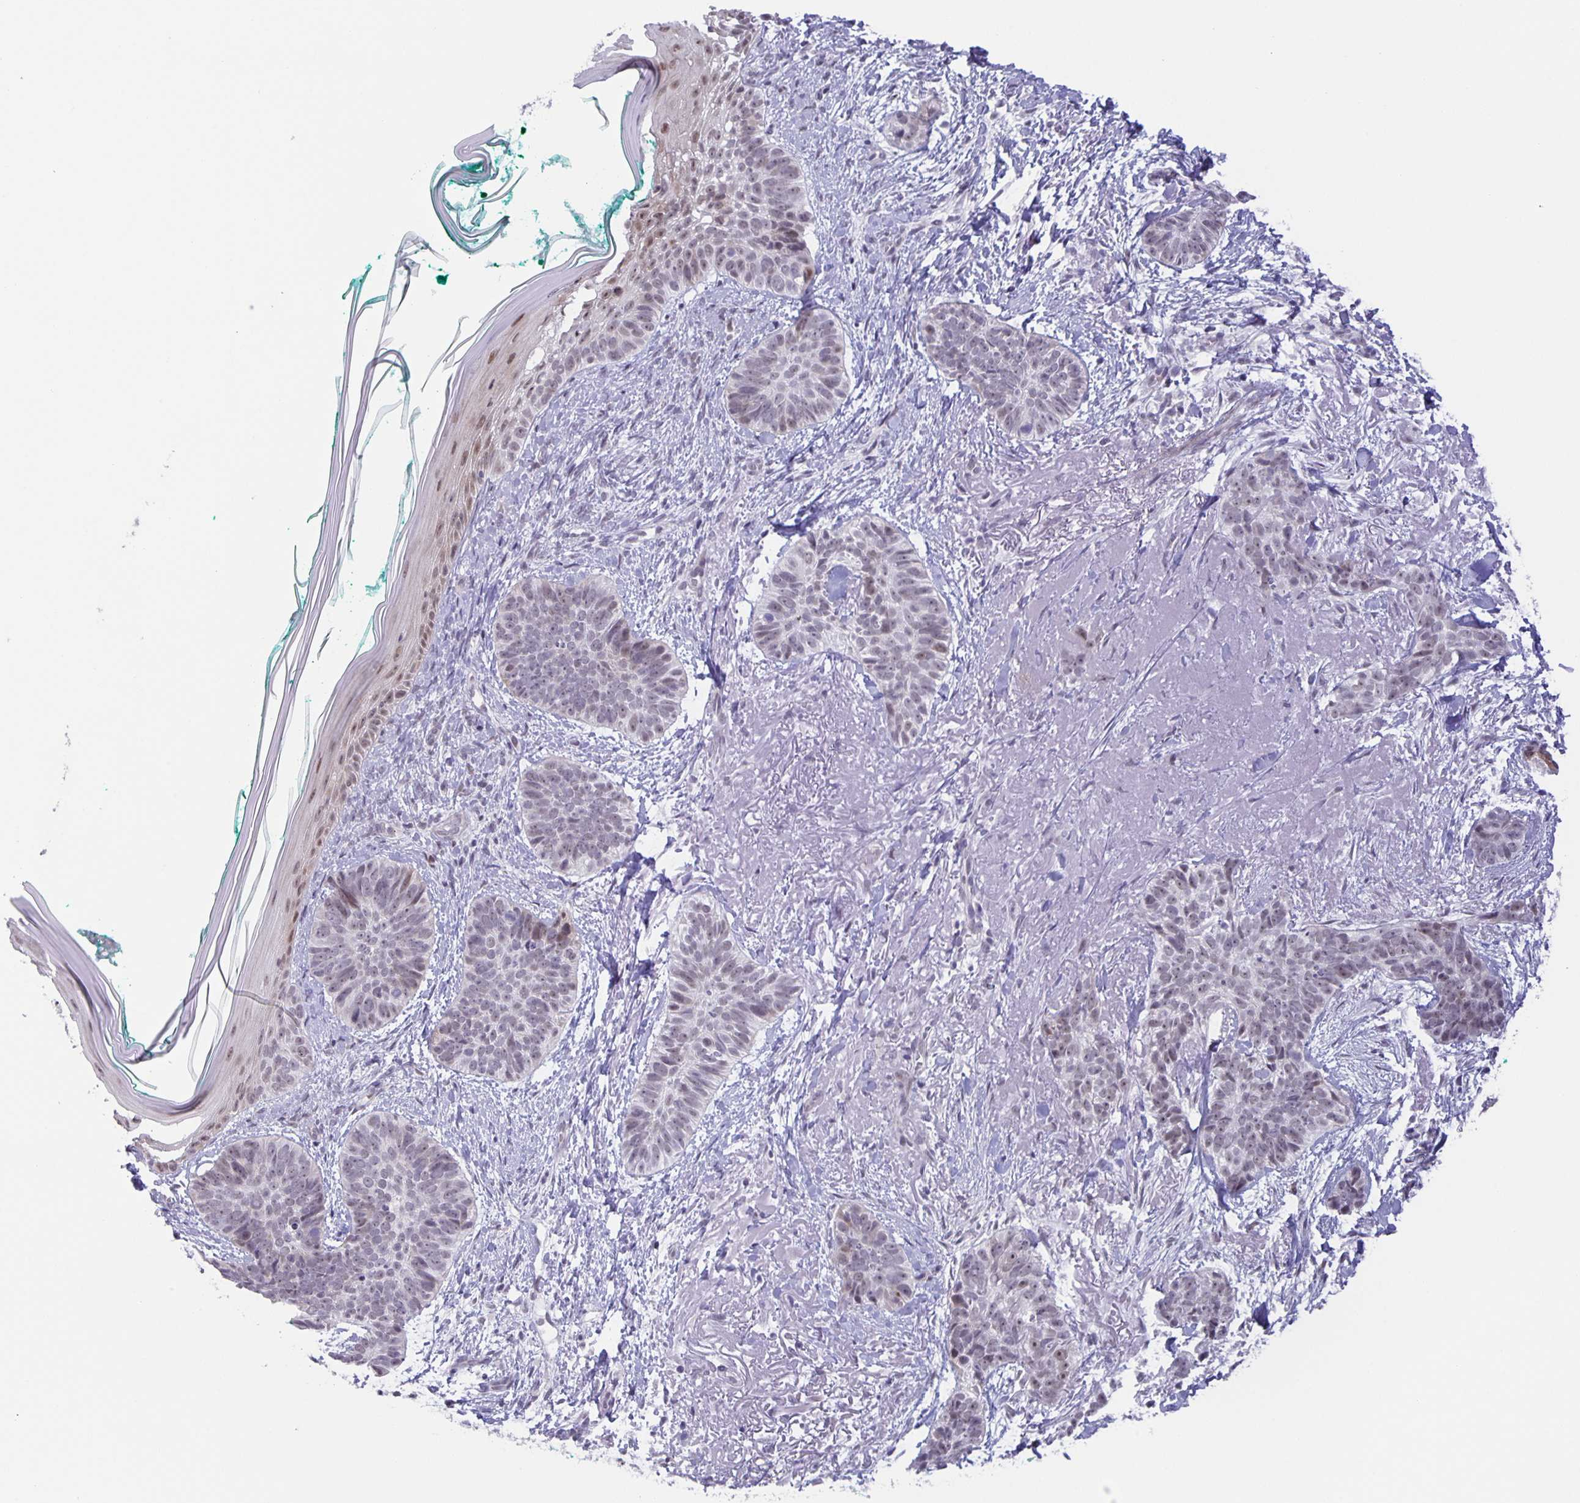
{"staining": {"intensity": "weak", "quantity": "<25%", "location": "nuclear"}, "tissue": "skin cancer", "cell_type": "Tumor cells", "image_type": "cancer", "snomed": [{"axis": "morphology", "description": "Basal cell carcinoma"}, {"axis": "topography", "description": "Skin"}, {"axis": "topography", "description": "Skin of face"}, {"axis": "topography", "description": "Skin of nose"}], "caption": "Micrograph shows no significant protein positivity in tumor cells of skin cancer (basal cell carcinoma).", "gene": "PHRF1", "patient": {"sex": "female", "age": 86}}